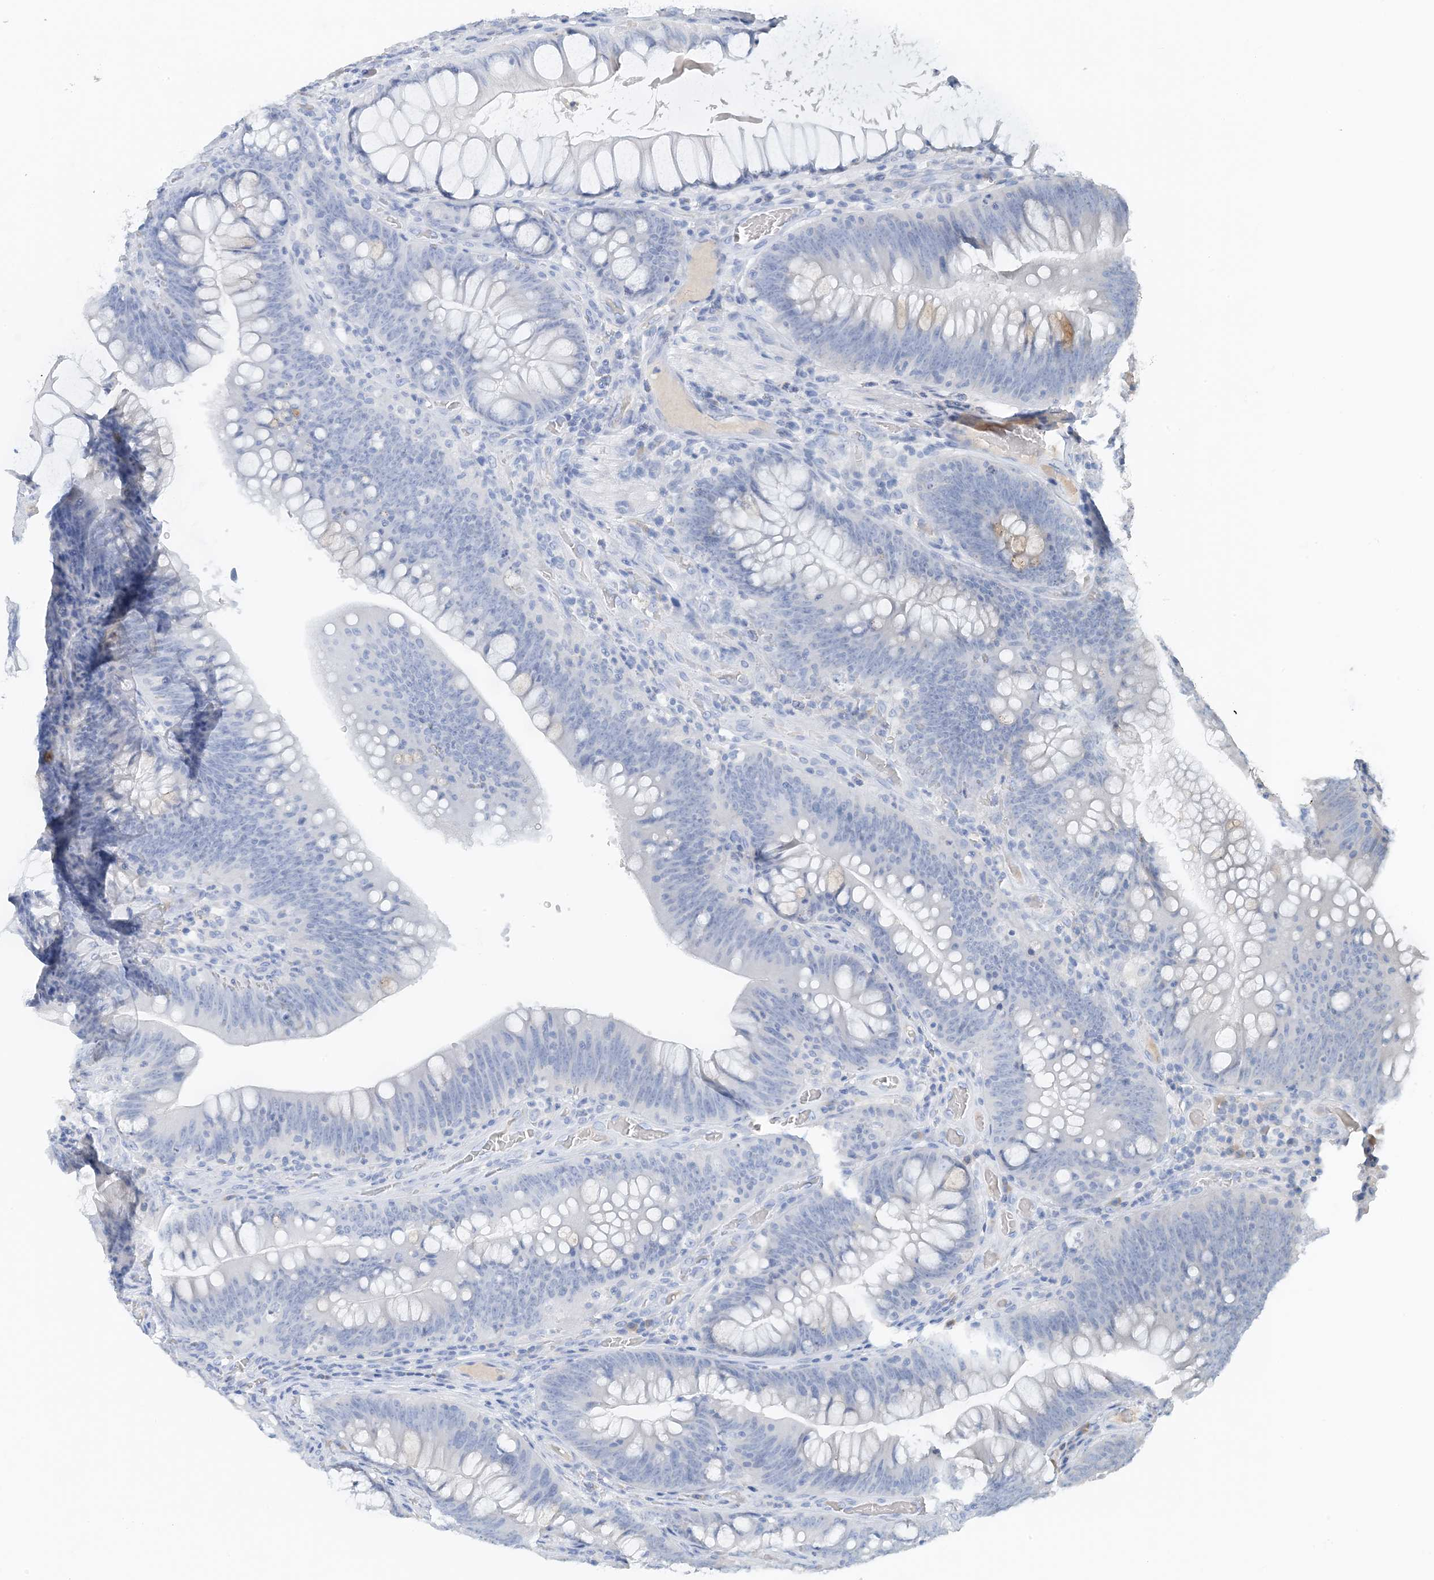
{"staining": {"intensity": "weak", "quantity": "<25%", "location": "cytoplasmic/membranous"}, "tissue": "colorectal cancer", "cell_type": "Tumor cells", "image_type": "cancer", "snomed": [{"axis": "morphology", "description": "Normal tissue, NOS"}, {"axis": "topography", "description": "Colon"}], "caption": "Immunohistochemical staining of colorectal cancer displays no significant positivity in tumor cells. Brightfield microscopy of immunohistochemistry (IHC) stained with DAB (3,3'-diaminobenzidine) (brown) and hematoxylin (blue), captured at high magnification.", "gene": "CTRL", "patient": {"sex": "female", "age": 82}}